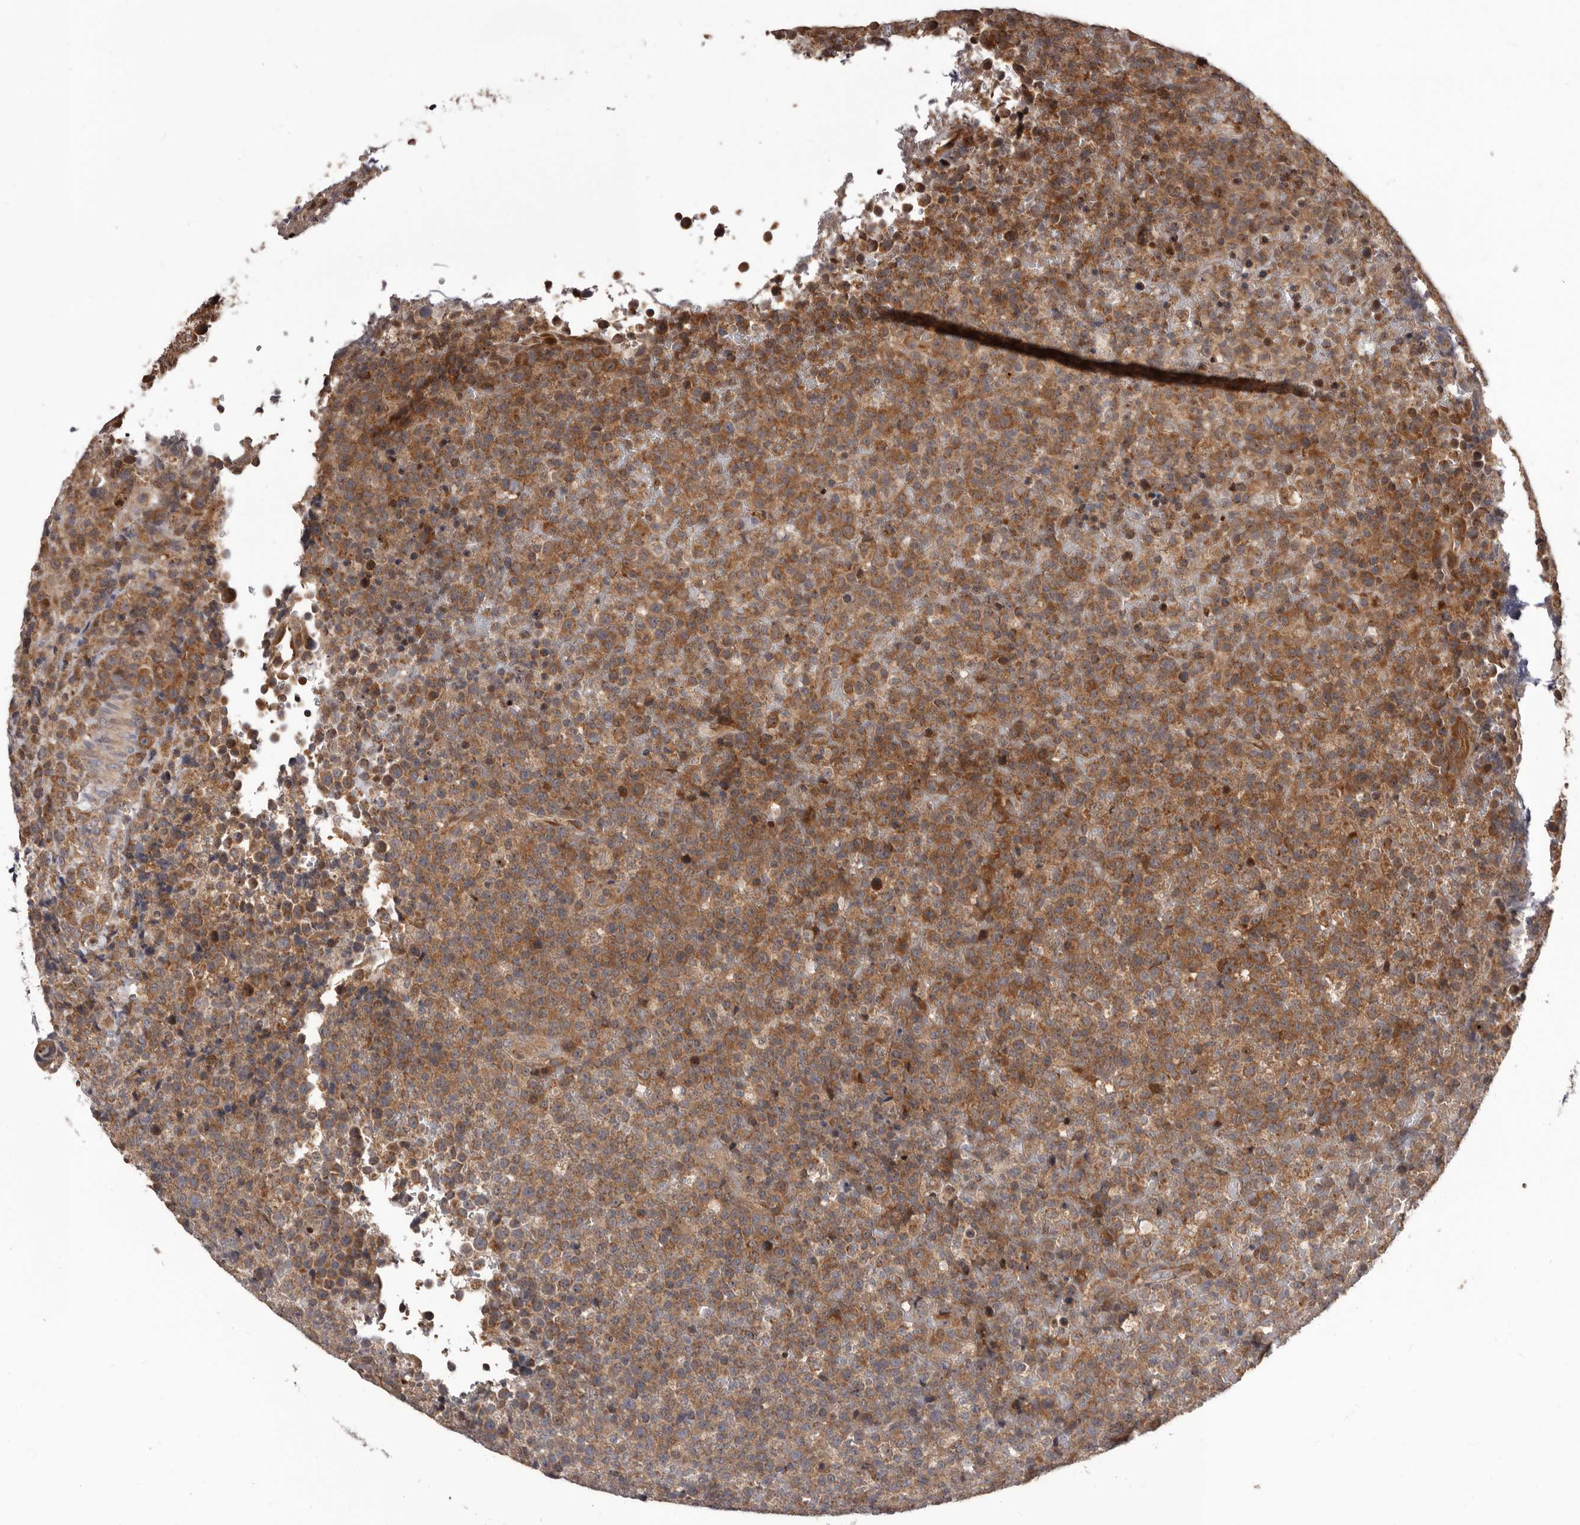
{"staining": {"intensity": "moderate", "quantity": ">75%", "location": "cytoplasmic/membranous"}, "tissue": "lymphoma", "cell_type": "Tumor cells", "image_type": "cancer", "snomed": [{"axis": "morphology", "description": "Malignant lymphoma, non-Hodgkin's type, High grade"}, {"axis": "topography", "description": "Lymph node"}], "caption": "This histopathology image reveals immunohistochemistry (IHC) staining of high-grade malignant lymphoma, non-Hodgkin's type, with medium moderate cytoplasmic/membranous staining in about >75% of tumor cells.", "gene": "MAP3K14", "patient": {"sex": "male", "age": 13}}